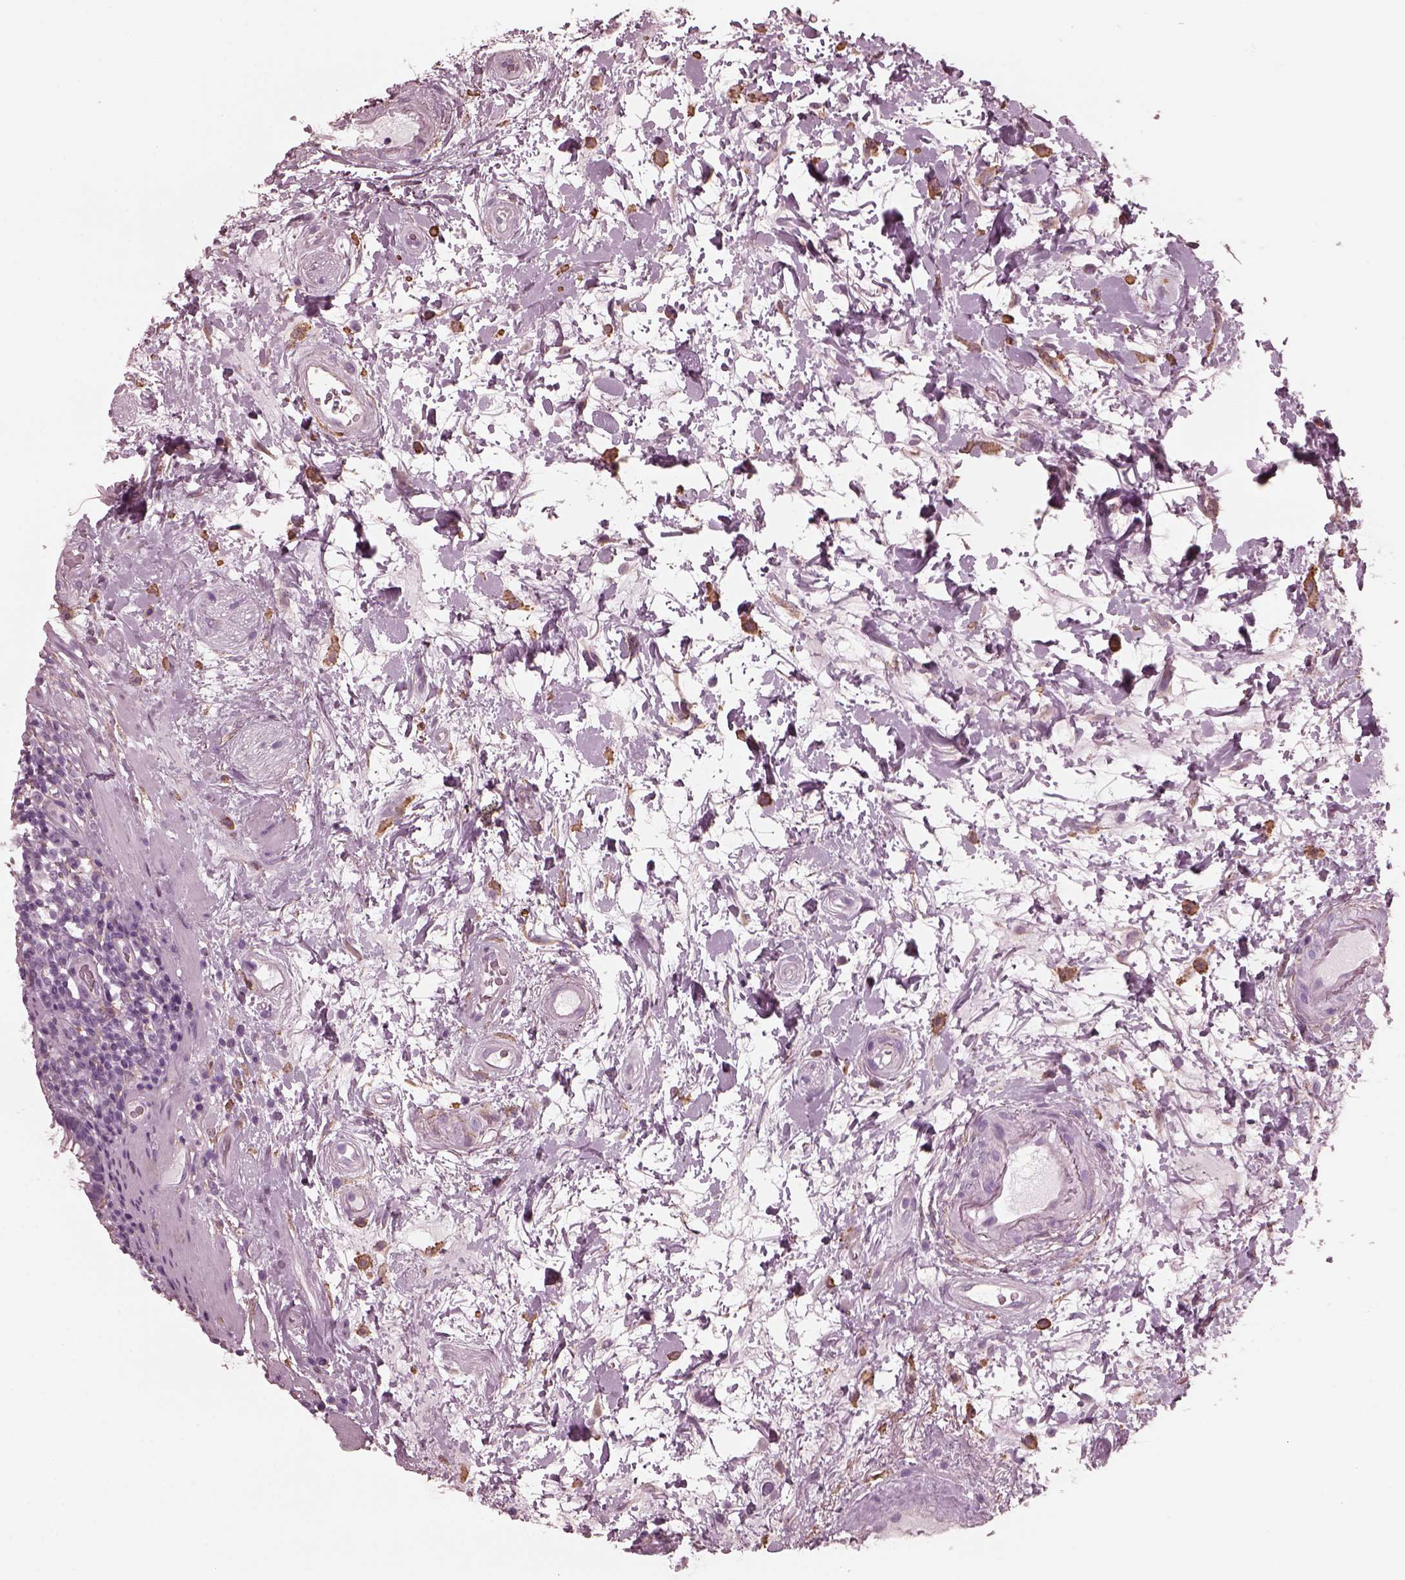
{"staining": {"intensity": "negative", "quantity": "none", "location": "none"}, "tissue": "rectum", "cell_type": "Glandular cells", "image_type": "normal", "snomed": [{"axis": "morphology", "description": "Normal tissue, NOS"}, {"axis": "topography", "description": "Rectum"}], "caption": "DAB (3,3'-diaminobenzidine) immunohistochemical staining of normal rectum exhibits no significant staining in glandular cells.", "gene": "CGA", "patient": {"sex": "male", "age": 72}}